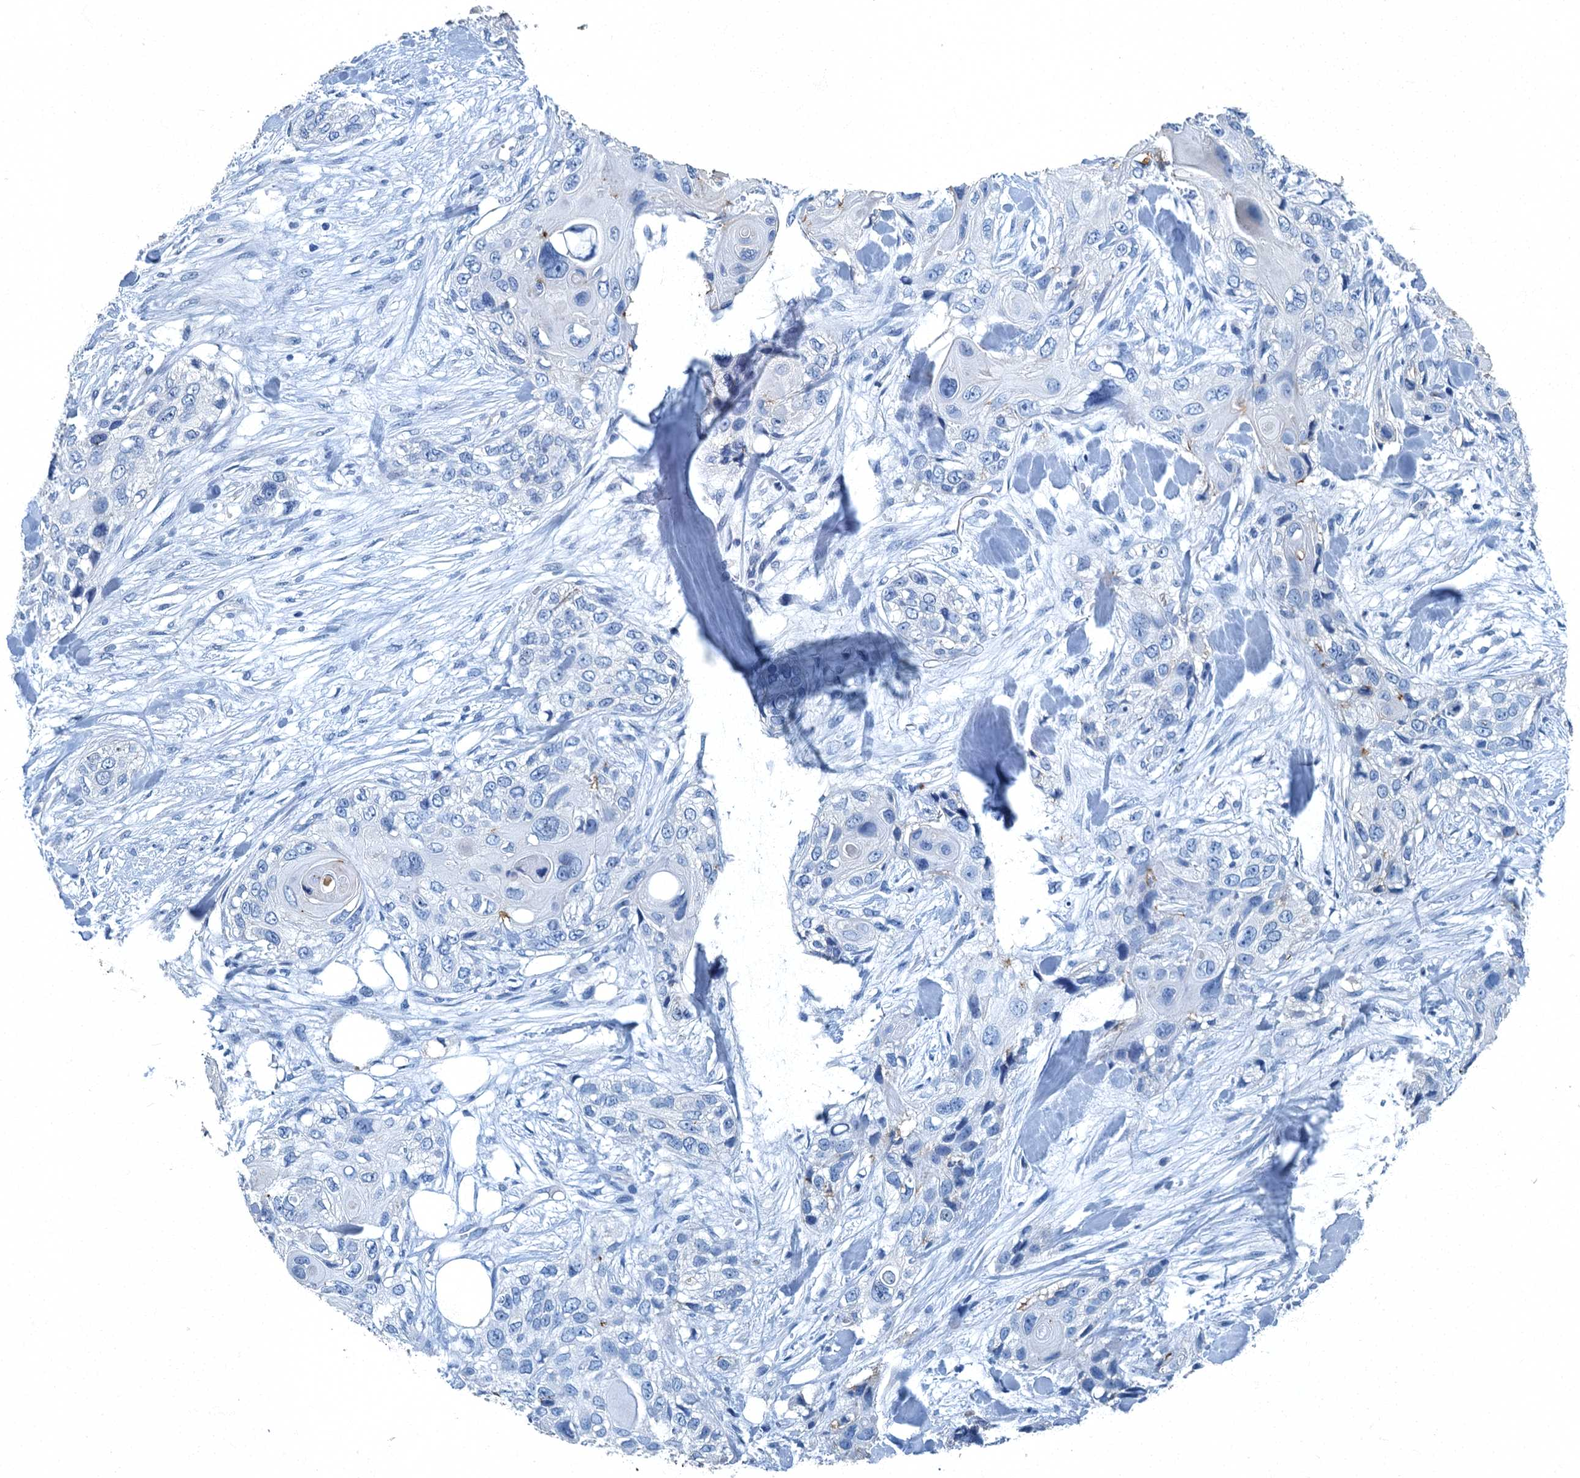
{"staining": {"intensity": "negative", "quantity": "none", "location": "none"}, "tissue": "skin cancer", "cell_type": "Tumor cells", "image_type": "cancer", "snomed": [{"axis": "morphology", "description": "Normal tissue, NOS"}, {"axis": "morphology", "description": "Squamous cell carcinoma, NOS"}, {"axis": "topography", "description": "Skin"}], "caption": "An immunohistochemistry (IHC) photomicrograph of squamous cell carcinoma (skin) is shown. There is no staining in tumor cells of squamous cell carcinoma (skin). (Immunohistochemistry, brightfield microscopy, high magnification).", "gene": "GADL1", "patient": {"sex": "male", "age": 72}}